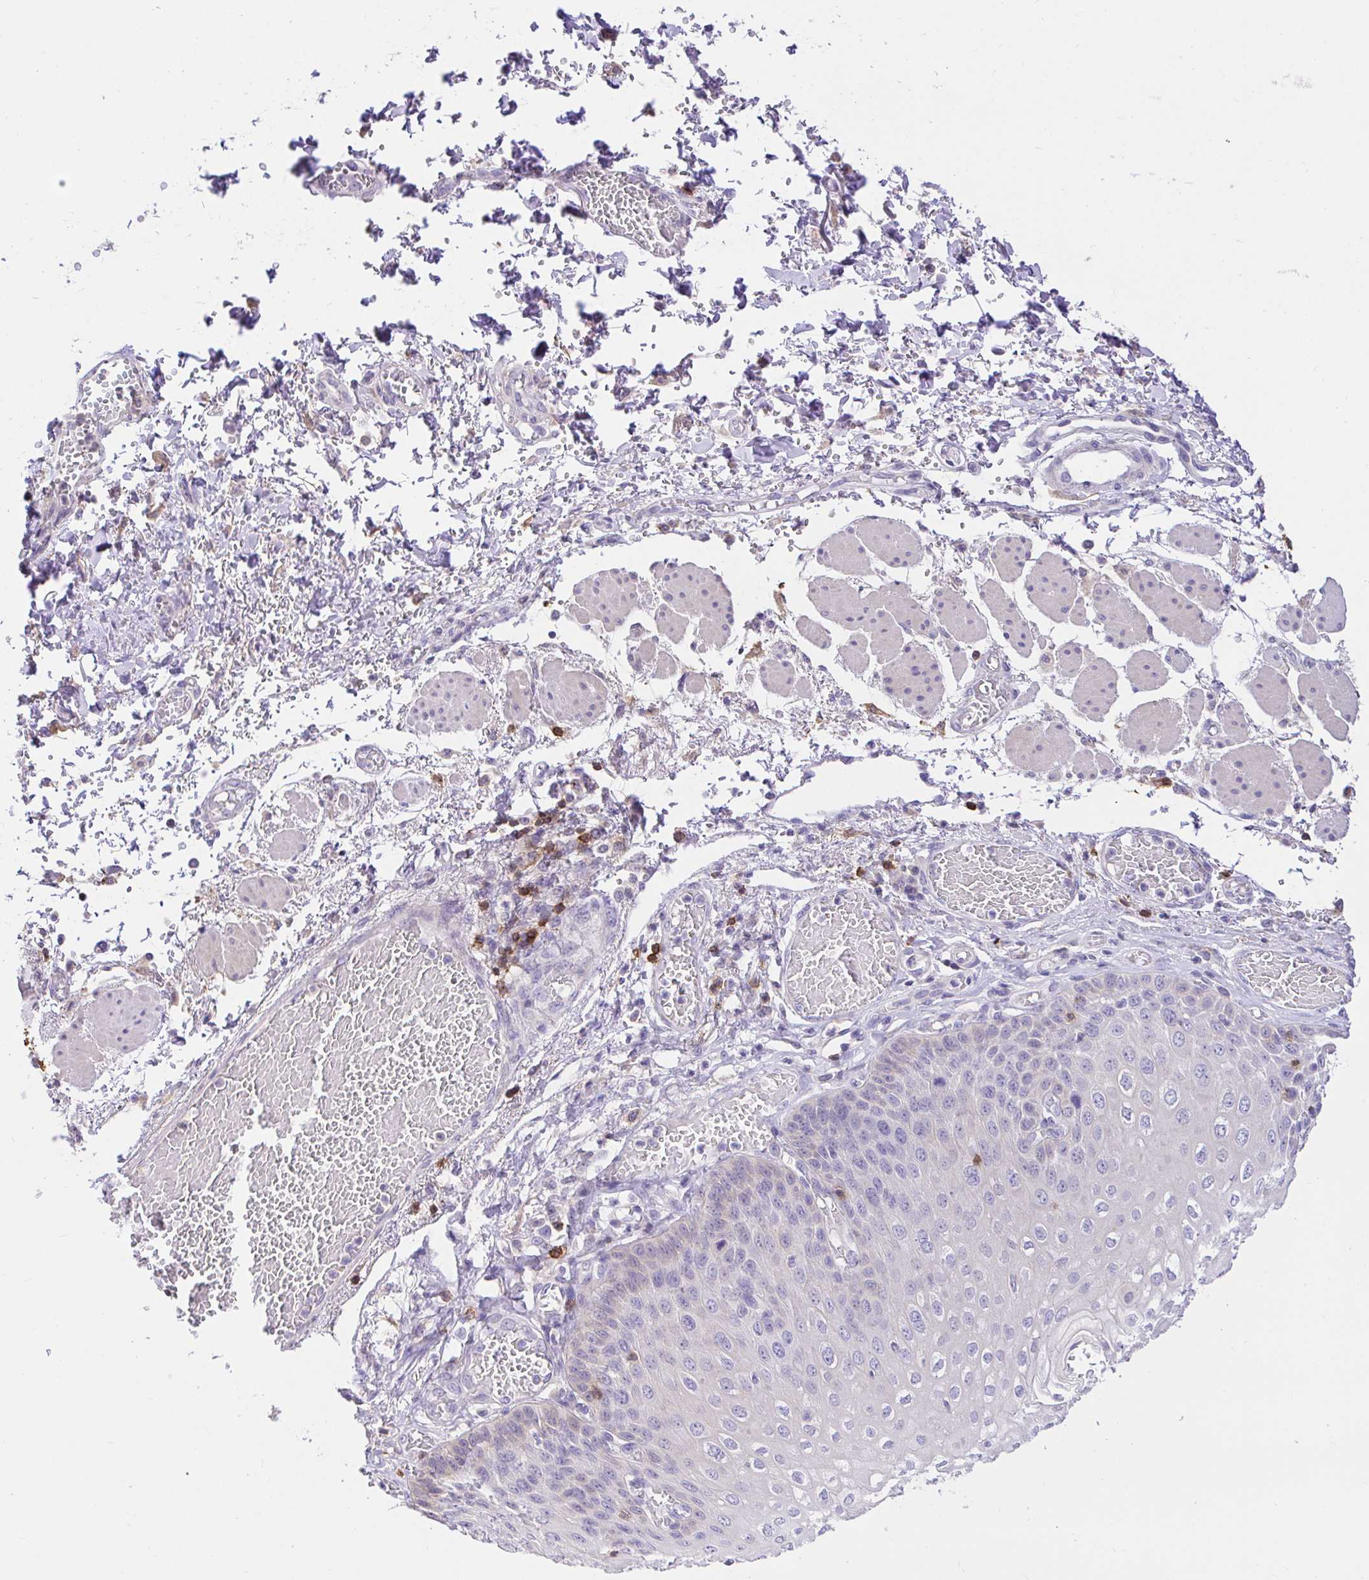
{"staining": {"intensity": "negative", "quantity": "none", "location": "none"}, "tissue": "esophagus", "cell_type": "Squamous epithelial cells", "image_type": "normal", "snomed": [{"axis": "morphology", "description": "Normal tissue, NOS"}, {"axis": "morphology", "description": "Adenocarcinoma, NOS"}, {"axis": "topography", "description": "Esophagus"}], "caption": "Squamous epithelial cells are negative for brown protein staining in normal esophagus.", "gene": "SKAP1", "patient": {"sex": "male", "age": 81}}